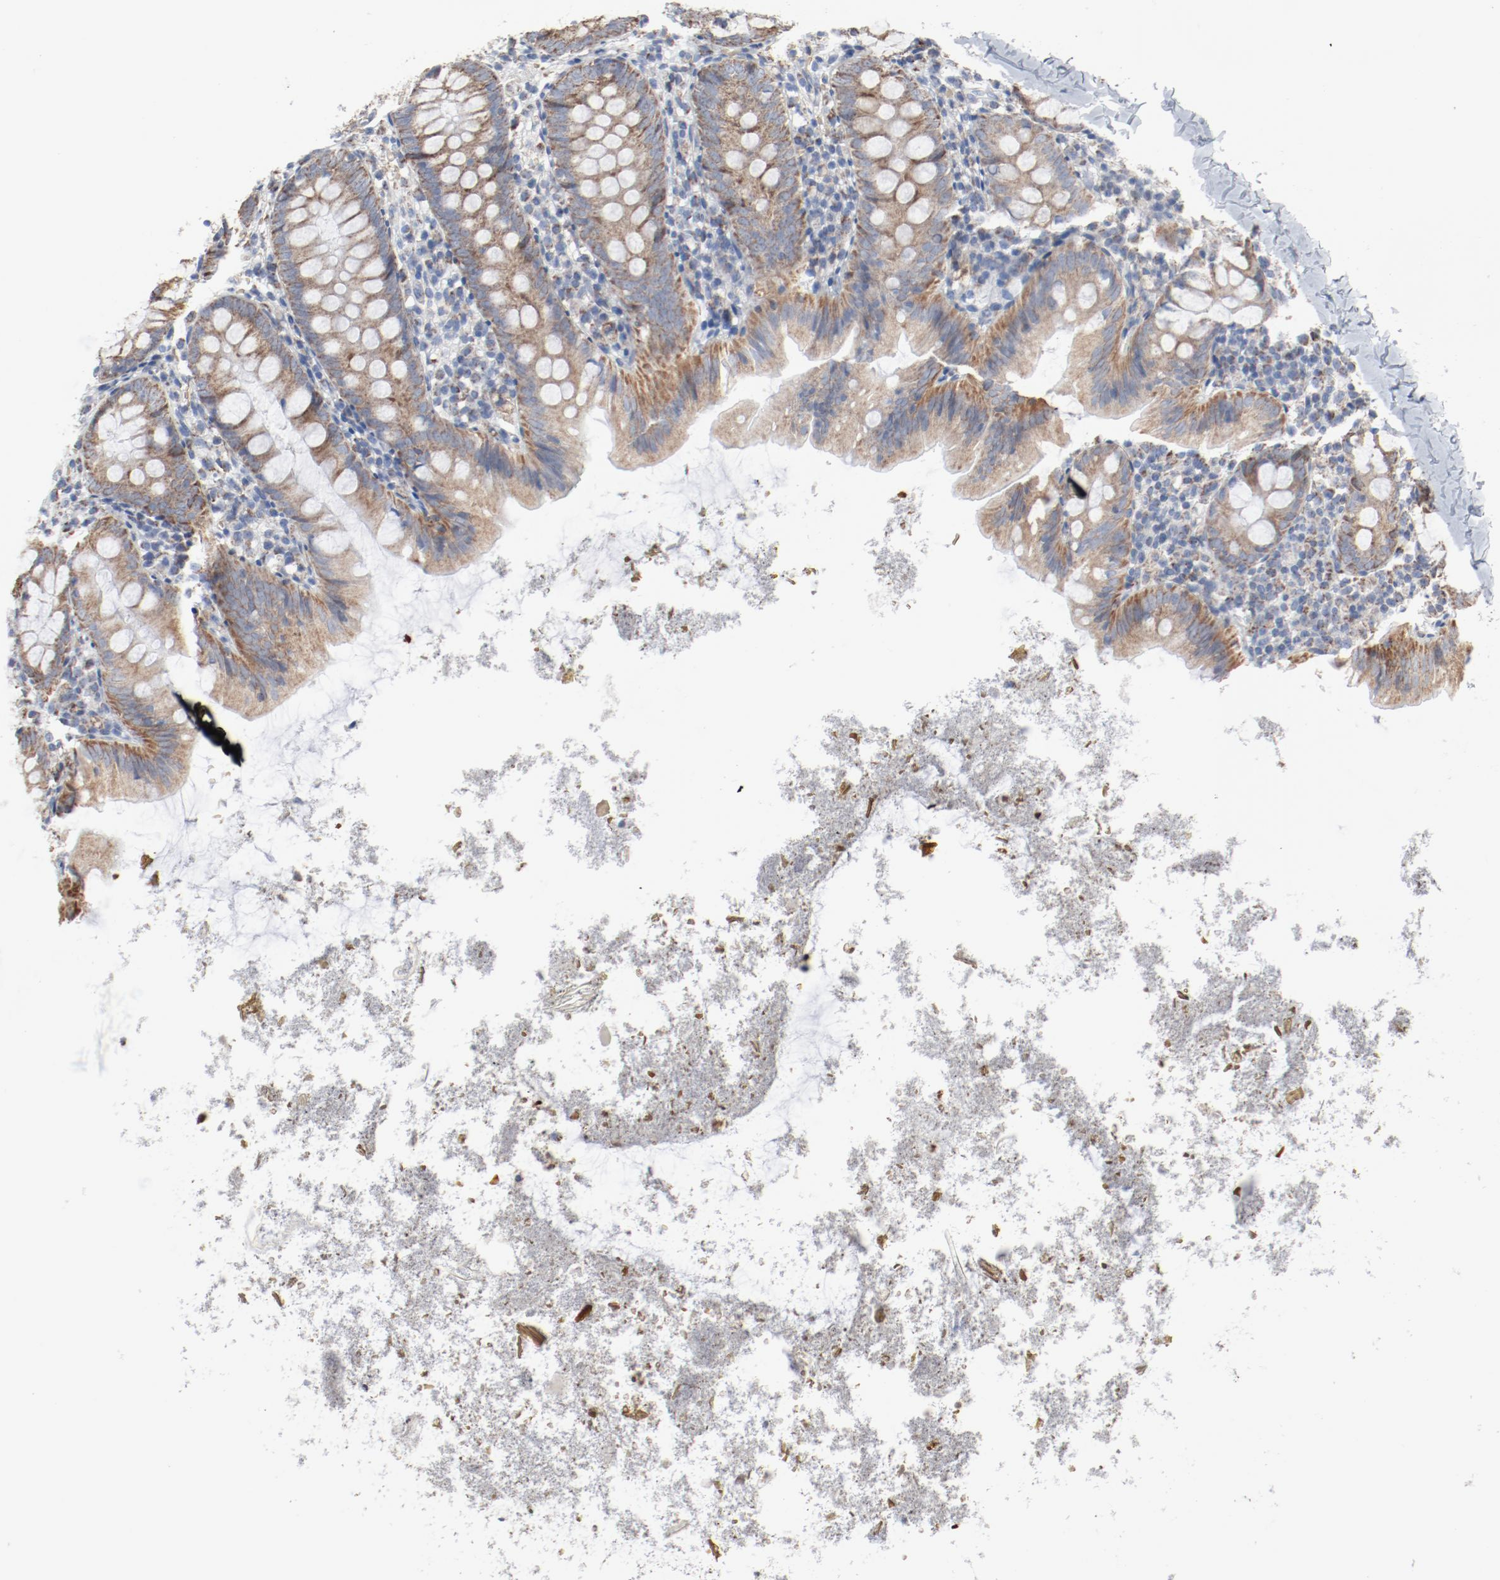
{"staining": {"intensity": "moderate", "quantity": ">75%", "location": "cytoplasmic/membranous"}, "tissue": "appendix", "cell_type": "Glandular cells", "image_type": "normal", "snomed": [{"axis": "morphology", "description": "Normal tissue, NOS"}, {"axis": "topography", "description": "Appendix"}], "caption": "Unremarkable appendix demonstrates moderate cytoplasmic/membranous staining in about >75% of glandular cells.", "gene": "NDUFB8", "patient": {"sex": "female", "age": 9}}